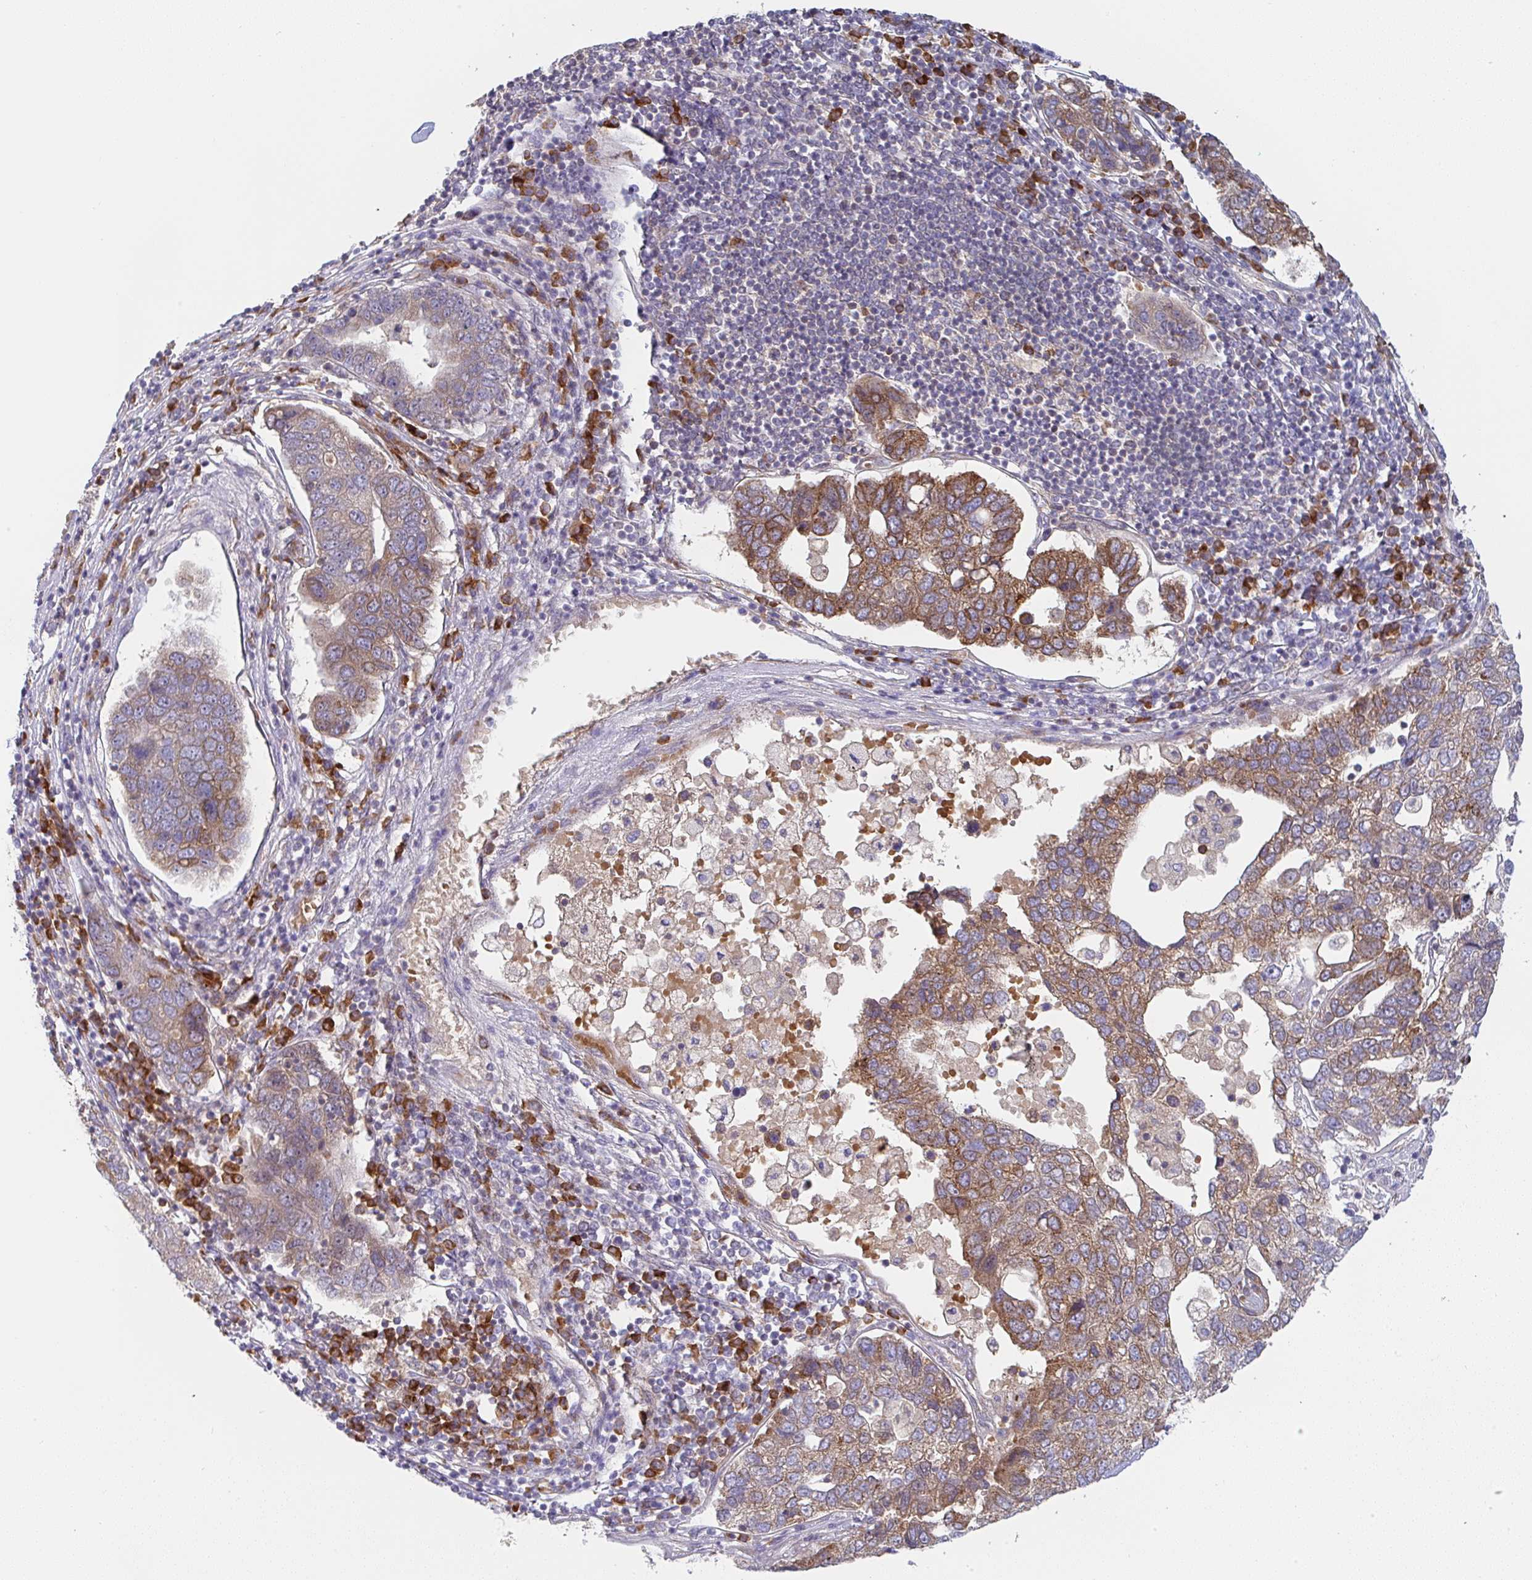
{"staining": {"intensity": "moderate", "quantity": ">75%", "location": "cytoplasmic/membranous"}, "tissue": "pancreatic cancer", "cell_type": "Tumor cells", "image_type": "cancer", "snomed": [{"axis": "morphology", "description": "Adenocarcinoma, NOS"}, {"axis": "topography", "description": "Pancreas"}], "caption": "DAB immunohistochemical staining of adenocarcinoma (pancreatic) demonstrates moderate cytoplasmic/membranous protein staining in approximately >75% of tumor cells.", "gene": "DERL2", "patient": {"sex": "female", "age": 61}}